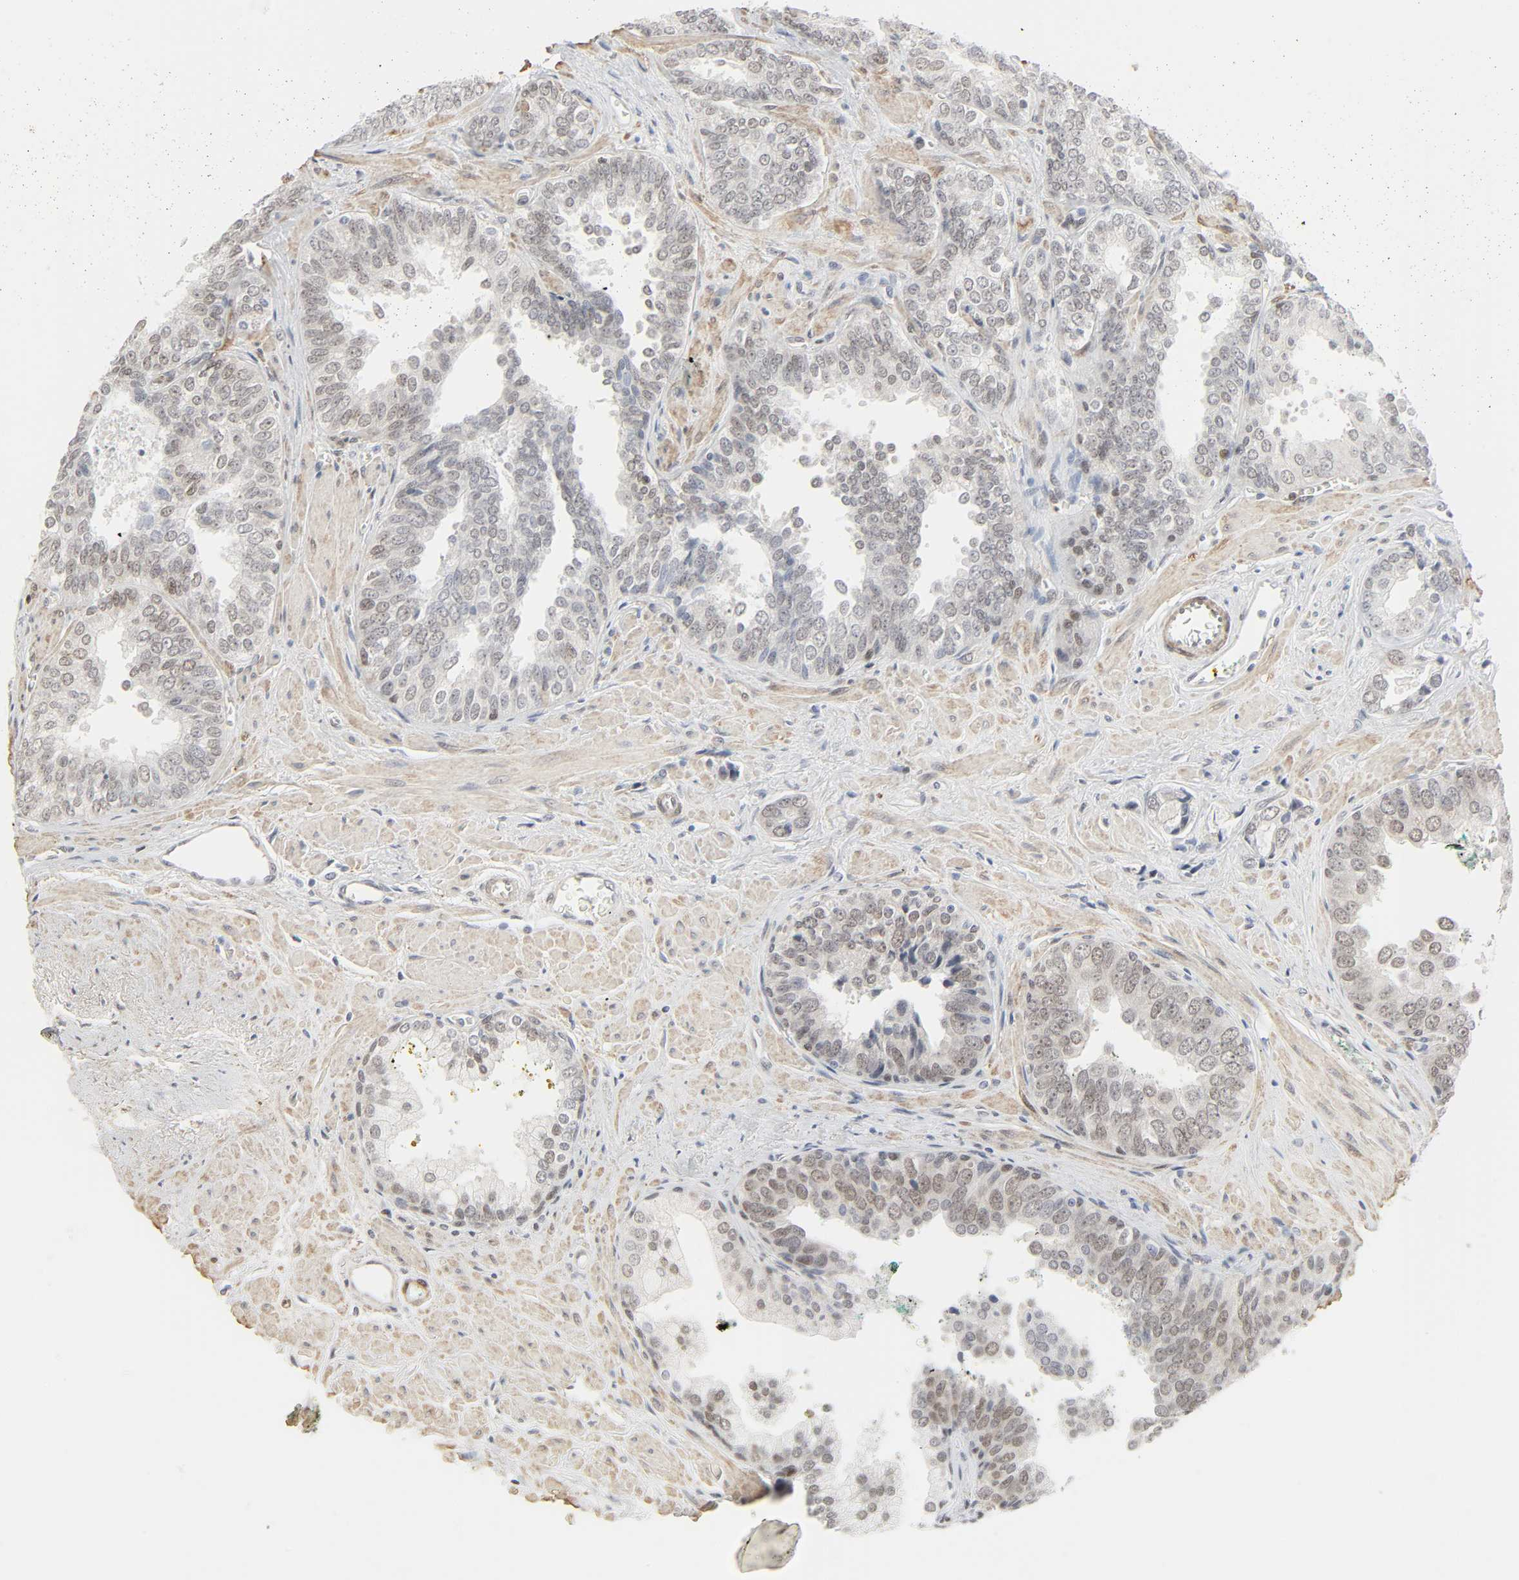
{"staining": {"intensity": "weak", "quantity": "25%-75%", "location": "nuclear"}, "tissue": "prostate cancer", "cell_type": "Tumor cells", "image_type": "cancer", "snomed": [{"axis": "morphology", "description": "Adenocarcinoma, High grade"}, {"axis": "topography", "description": "Prostate"}], "caption": "This is an image of IHC staining of prostate cancer, which shows weak staining in the nuclear of tumor cells.", "gene": "ZBTB16", "patient": {"sex": "male", "age": 67}}